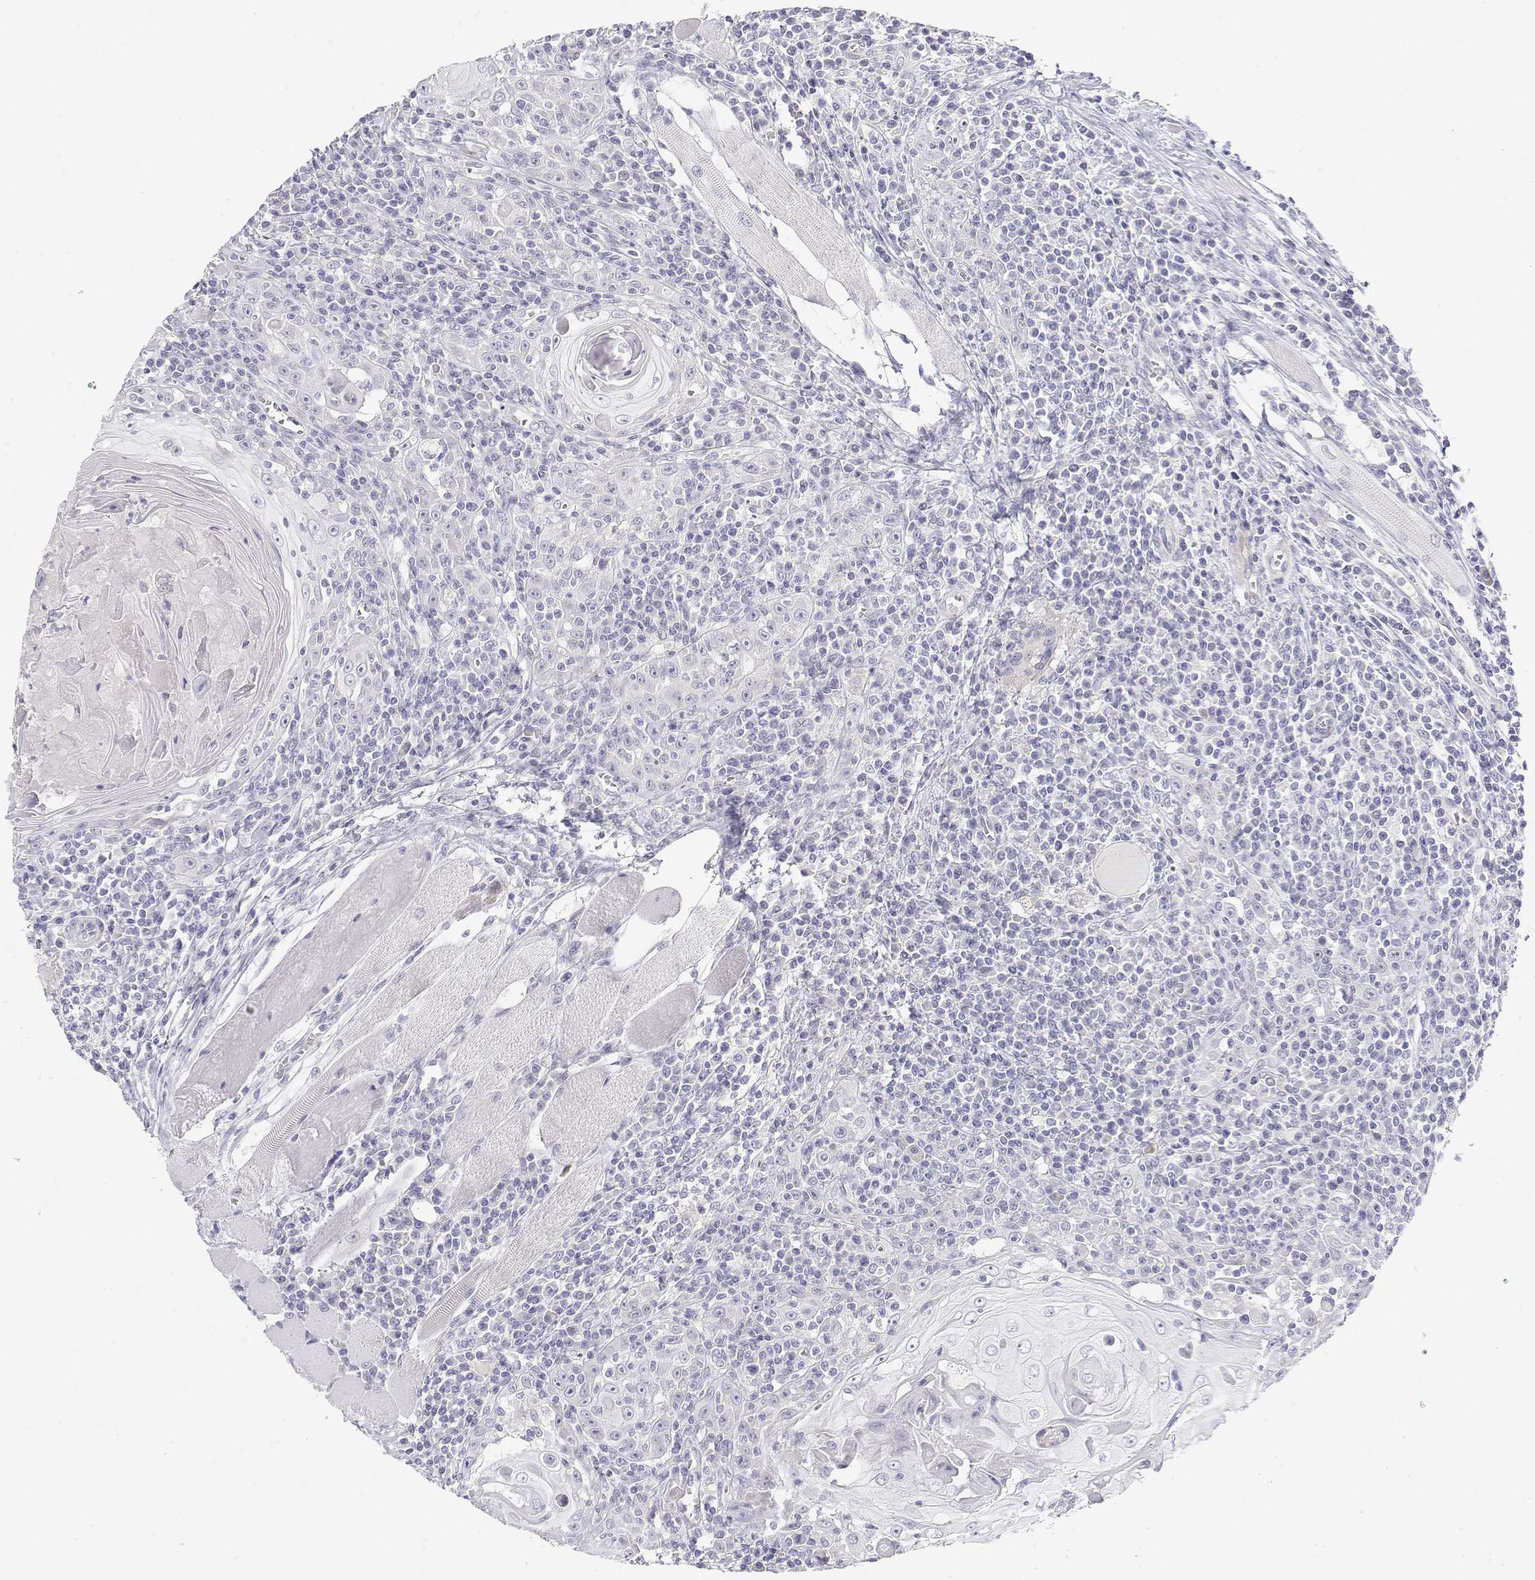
{"staining": {"intensity": "negative", "quantity": "none", "location": "none"}, "tissue": "head and neck cancer", "cell_type": "Tumor cells", "image_type": "cancer", "snomed": [{"axis": "morphology", "description": "Squamous cell carcinoma, NOS"}, {"axis": "topography", "description": "Head-Neck"}], "caption": "Tumor cells are negative for brown protein staining in head and neck cancer.", "gene": "MISP", "patient": {"sex": "male", "age": 52}}